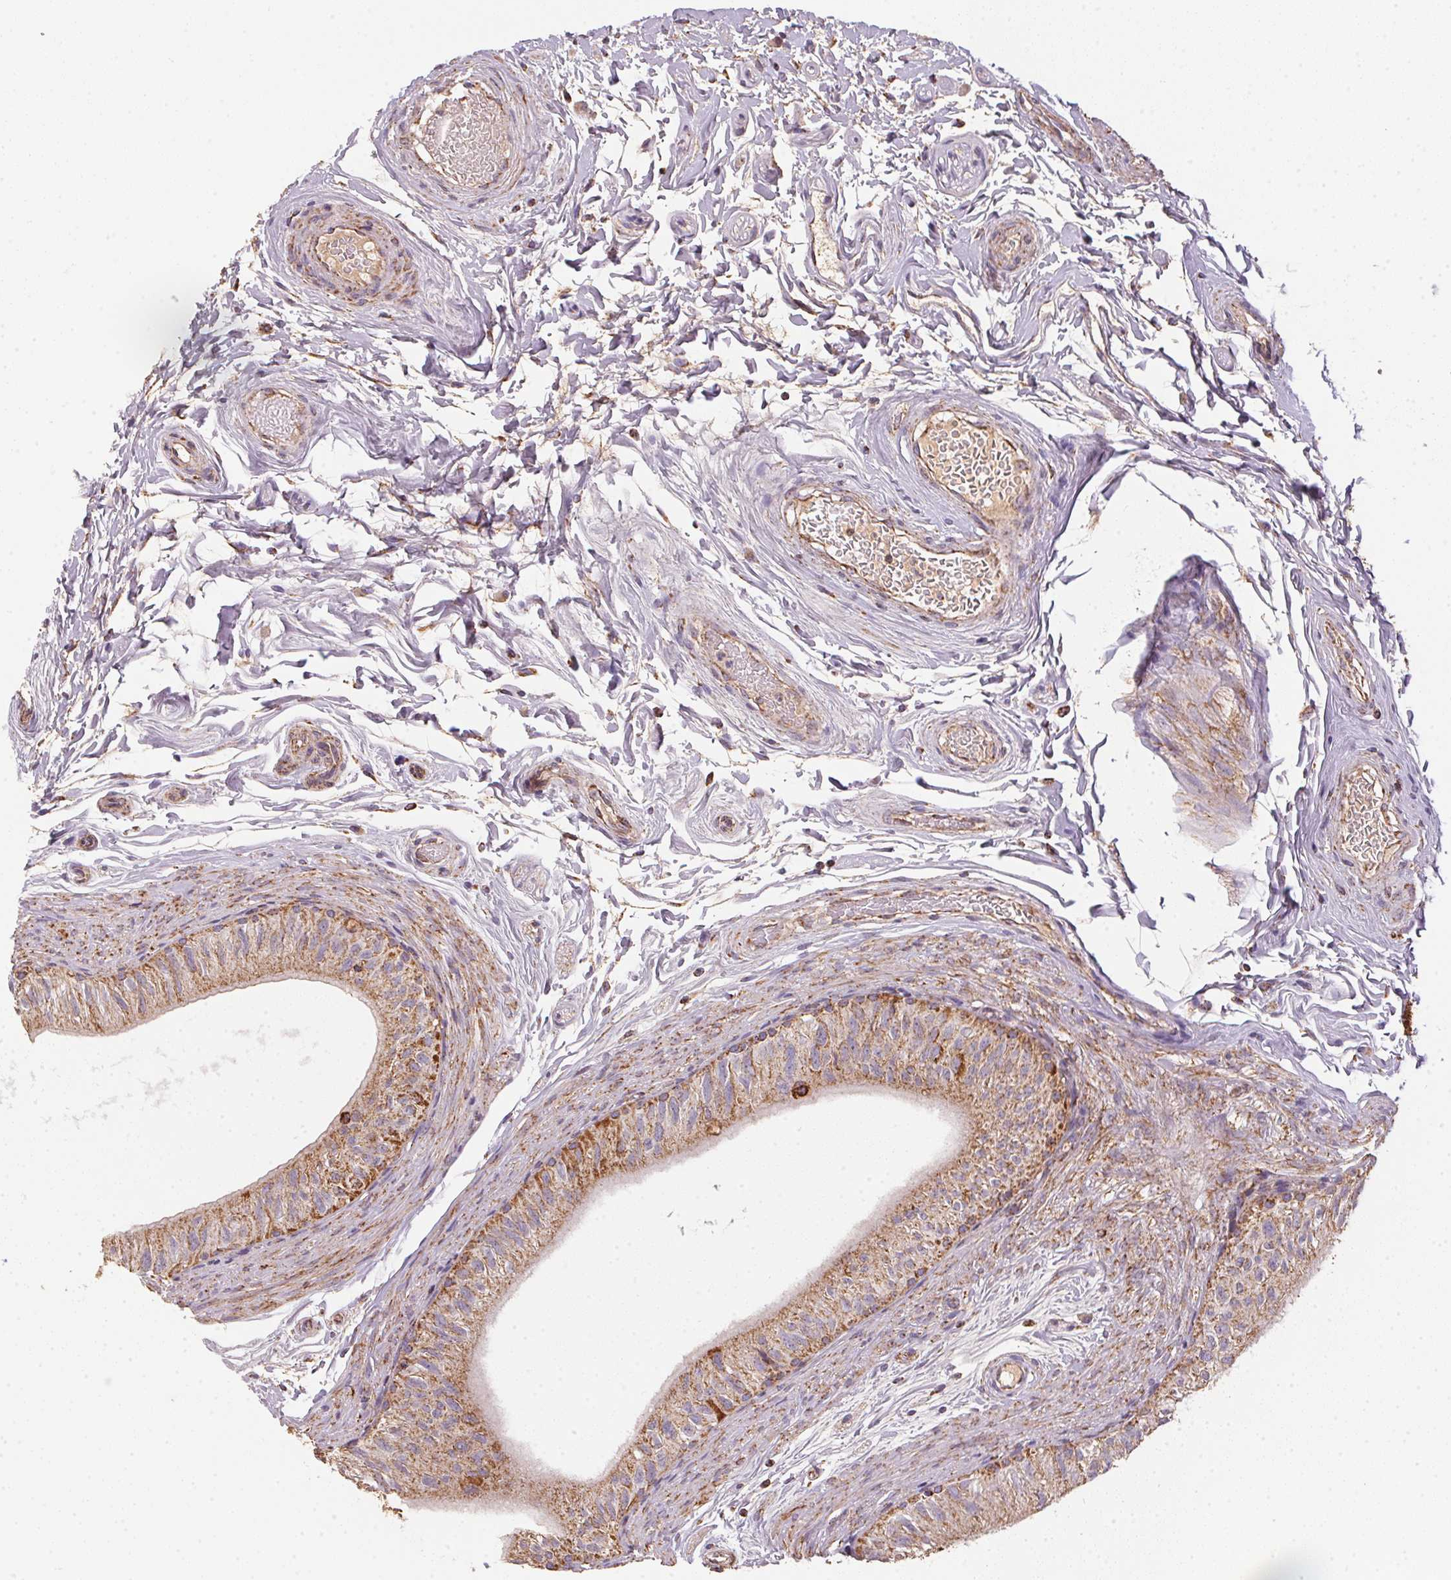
{"staining": {"intensity": "strong", "quantity": "25%-75%", "location": "cytoplasmic/membranous"}, "tissue": "epididymis", "cell_type": "Glandular cells", "image_type": "normal", "snomed": [{"axis": "morphology", "description": "Normal tissue, NOS"}, {"axis": "topography", "description": "Epididymis"}], "caption": "Immunohistochemistry image of unremarkable epididymis stained for a protein (brown), which demonstrates high levels of strong cytoplasmic/membranous staining in about 25%-75% of glandular cells.", "gene": "NDUFS2", "patient": {"sex": "male", "age": 36}}